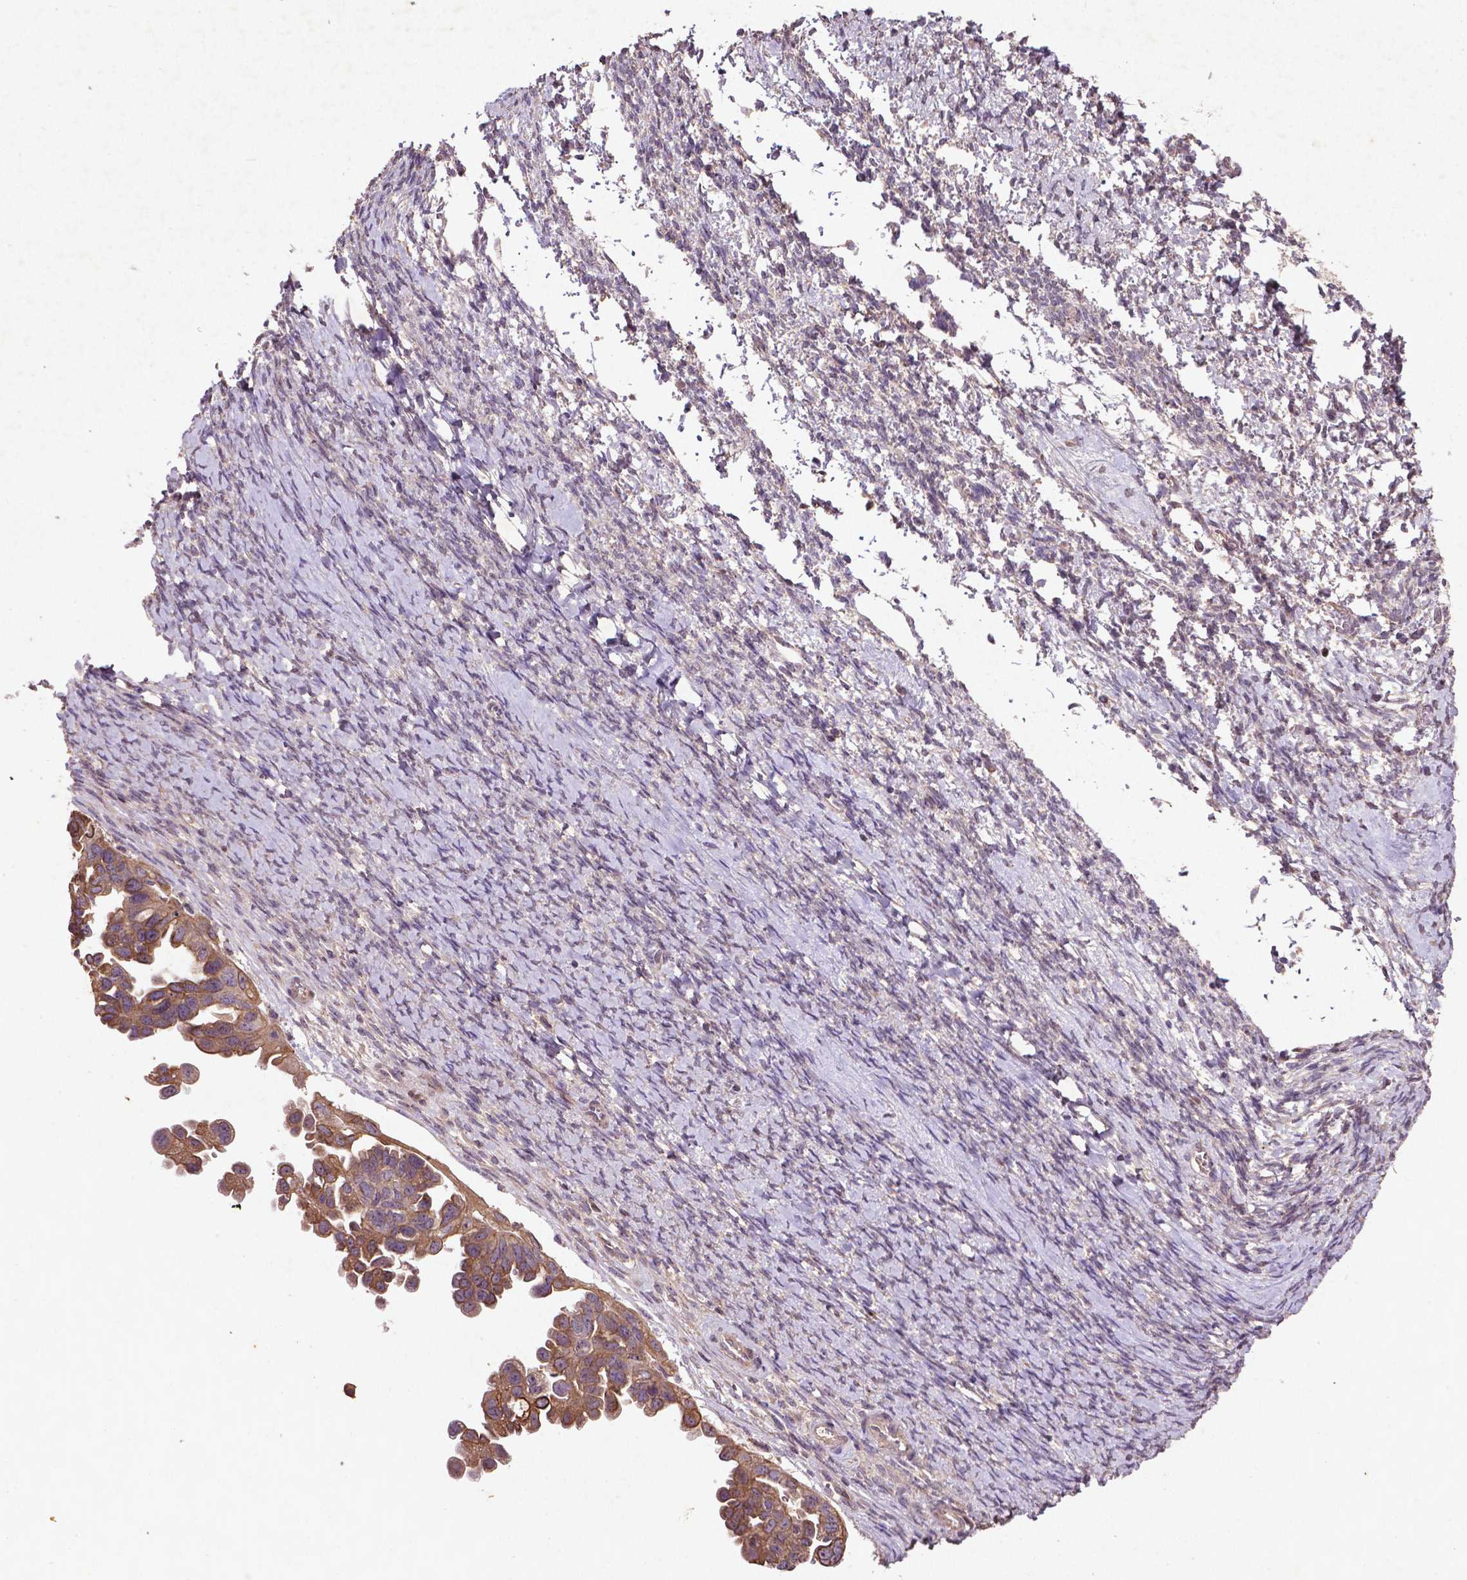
{"staining": {"intensity": "strong", "quantity": ">75%", "location": "cytoplasmic/membranous"}, "tissue": "ovarian cancer", "cell_type": "Tumor cells", "image_type": "cancer", "snomed": [{"axis": "morphology", "description": "Cystadenocarcinoma, serous, NOS"}, {"axis": "topography", "description": "Ovary"}], "caption": "Immunohistochemical staining of ovarian serous cystadenocarcinoma shows strong cytoplasmic/membranous protein staining in approximately >75% of tumor cells. Immunohistochemistry stains the protein of interest in brown and the nuclei are stained blue.", "gene": "COQ2", "patient": {"sex": "female", "age": 53}}